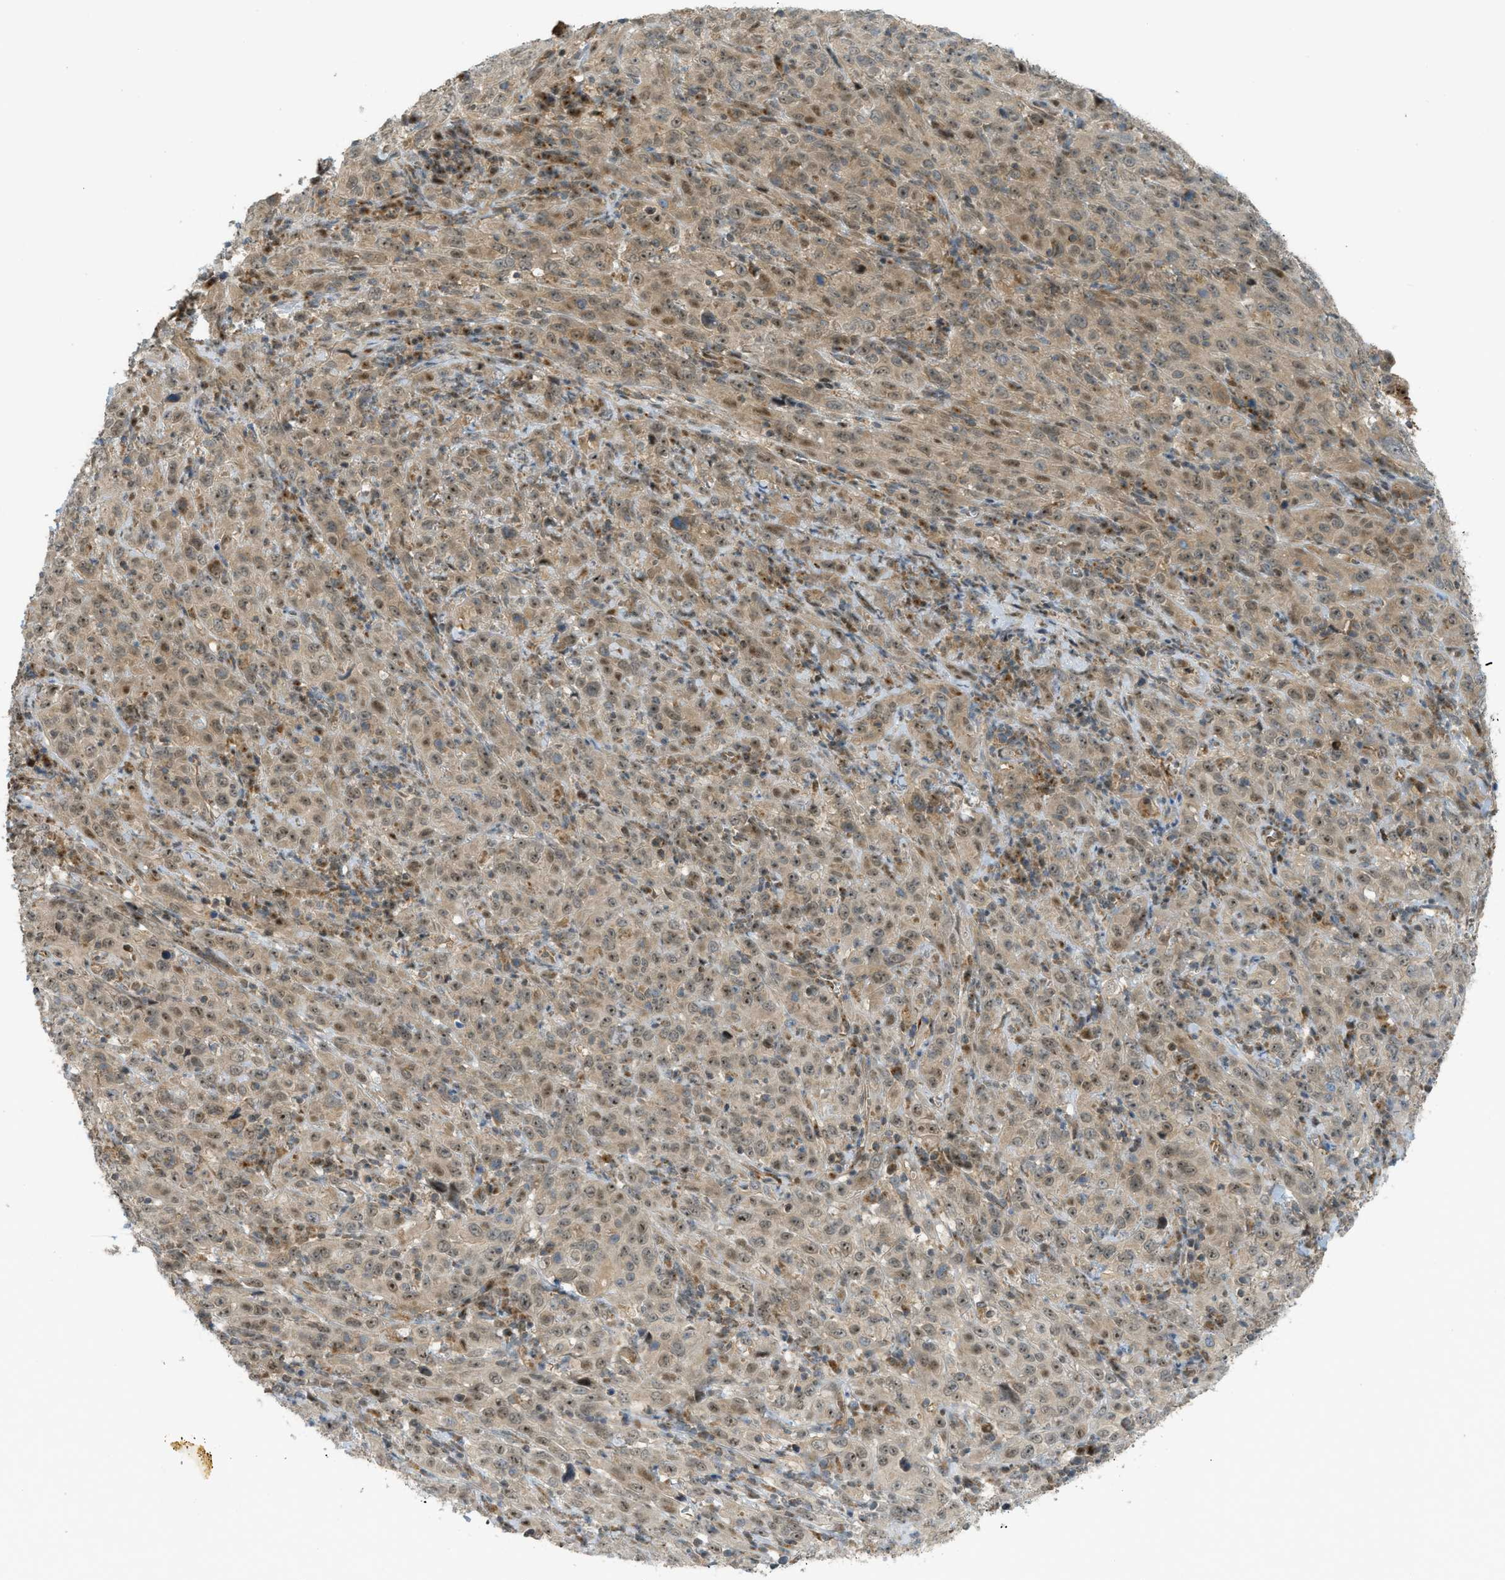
{"staining": {"intensity": "weak", "quantity": ">75%", "location": "cytoplasmic/membranous,nuclear"}, "tissue": "cervical cancer", "cell_type": "Tumor cells", "image_type": "cancer", "snomed": [{"axis": "morphology", "description": "Squamous cell carcinoma, NOS"}, {"axis": "topography", "description": "Cervix"}], "caption": "Weak cytoplasmic/membranous and nuclear protein positivity is present in approximately >75% of tumor cells in cervical cancer.", "gene": "CCDC186", "patient": {"sex": "female", "age": 46}}